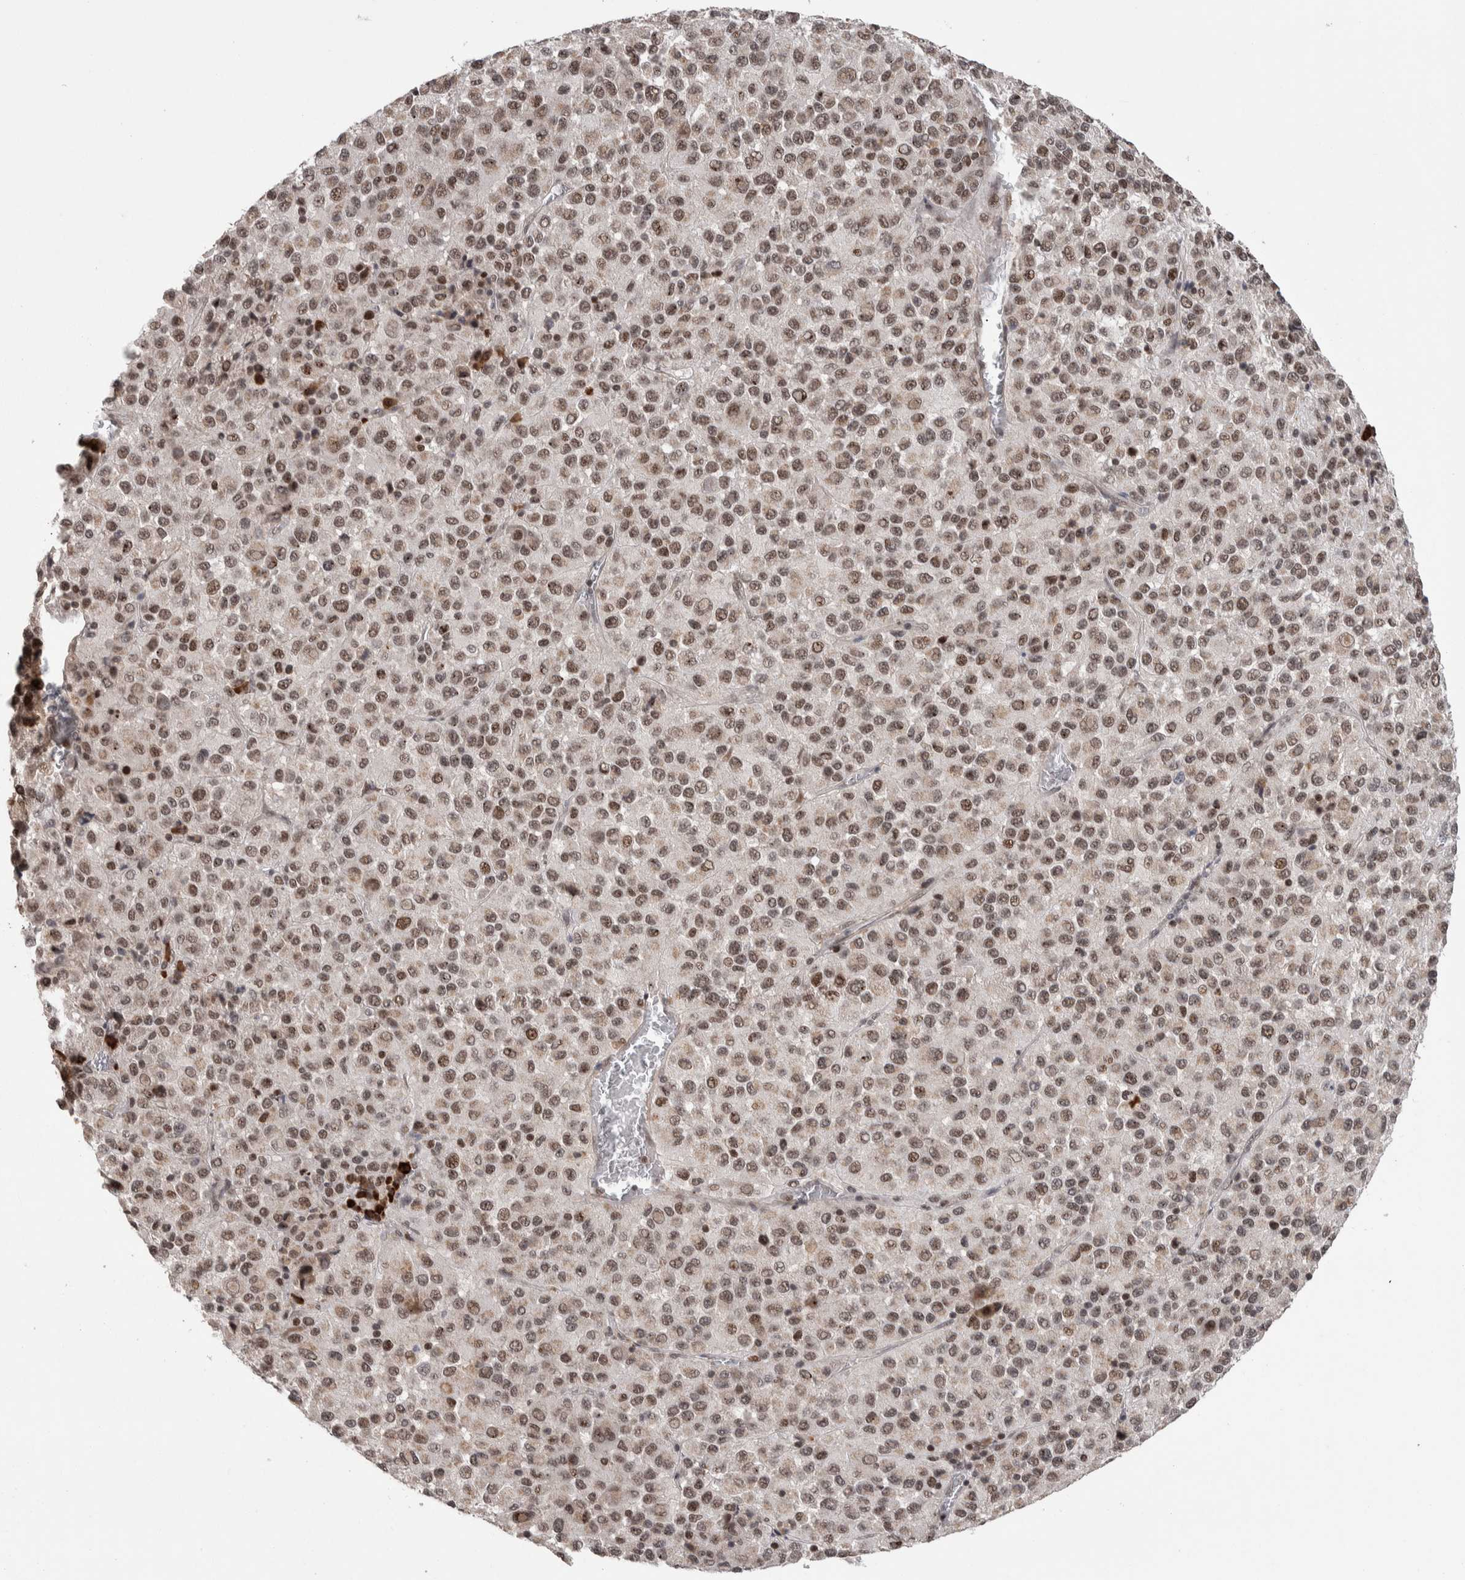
{"staining": {"intensity": "moderate", "quantity": ">75%", "location": "nuclear"}, "tissue": "melanoma", "cell_type": "Tumor cells", "image_type": "cancer", "snomed": [{"axis": "morphology", "description": "Malignant melanoma, Metastatic site"}, {"axis": "topography", "description": "Lung"}], "caption": "Melanoma tissue demonstrates moderate nuclear expression in approximately >75% of tumor cells, visualized by immunohistochemistry.", "gene": "ZNF592", "patient": {"sex": "male", "age": 64}}